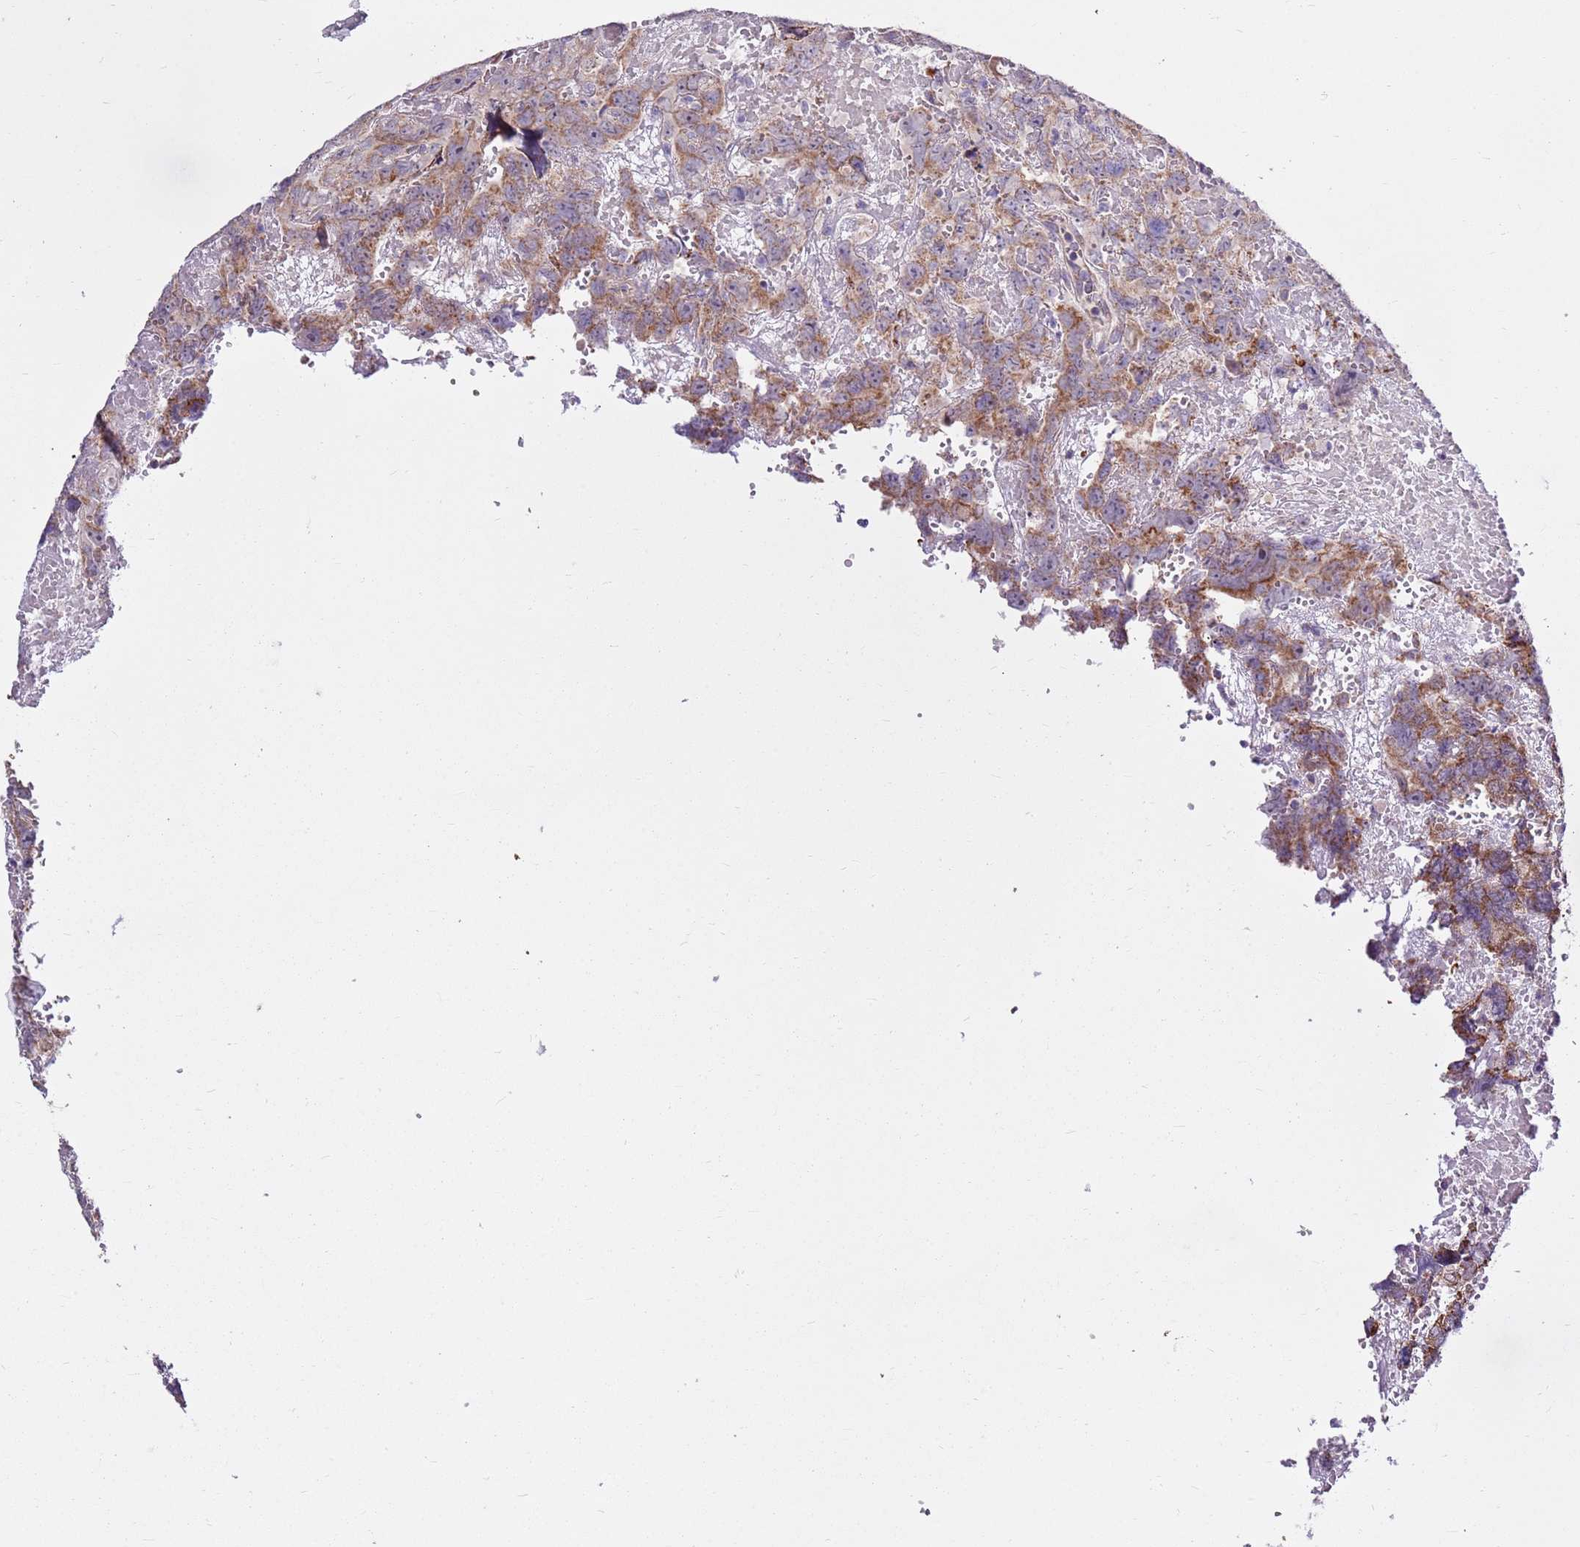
{"staining": {"intensity": "moderate", "quantity": "25%-75%", "location": "cytoplasmic/membranous"}, "tissue": "testis cancer", "cell_type": "Tumor cells", "image_type": "cancer", "snomed": [{"axis": "morphology", "description": "Carcinoma, Embryonal, NOS"}, {"axis": "topography", "description": "Testis"}], "caption": "Immunohistochemical staining of human testis embryonal carcinoma exhibits medium levels of moderate cytoplasmic/membranous protein staining in approximately 25%-75% of tumor cells. The protein is stained brown, and the nuclei are stained in blue (DAB (3,3'-diaminobenzidine) IHC with brightfield microscopy, high magnification).", "gene": "SMG1", "patient": {"sex": "male", "age": 45}}